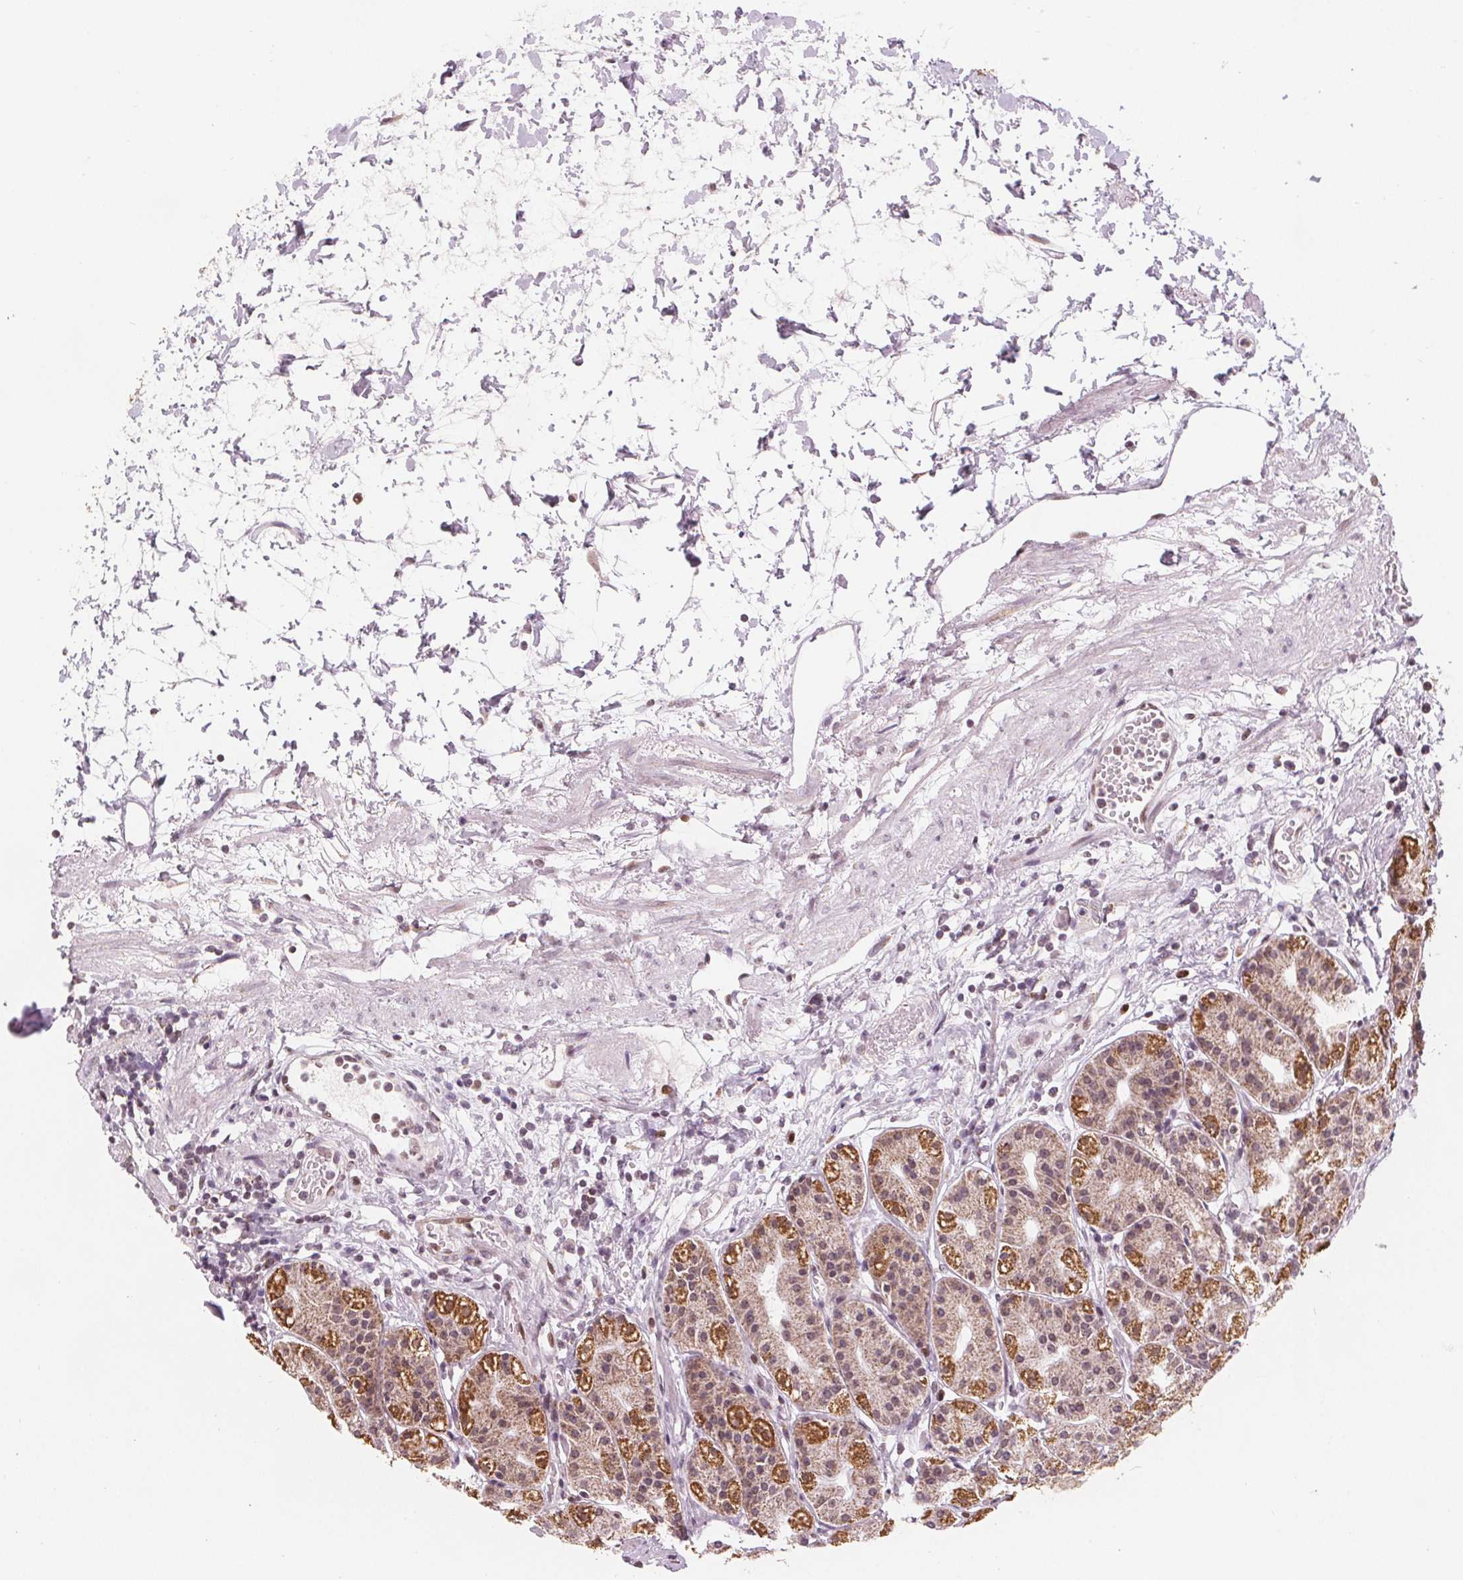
{"staining": {"intensity": "moderate", "quantity": ">75%", "location": "cytoplasmic/membranous,nuclear"}, "tissue": "stomach", "cell_type": "Glandular cells", "image_type": "normal", "snomed": [{"axis": "morphology", "description": "Normal tissue, NOS"}, {"axis": "topography", "description": "Skeletal muscle"}, {"axis": "topography", "description": "Stomach"}], "caption": "Protein analysis of unremarkable stomach reveals moderate cytoplasmic/membranous,nuclear positivity in approximately >75% of glandular cells.", "gene": "DPM2", "patient": {"sex": "female", "age": 57}}